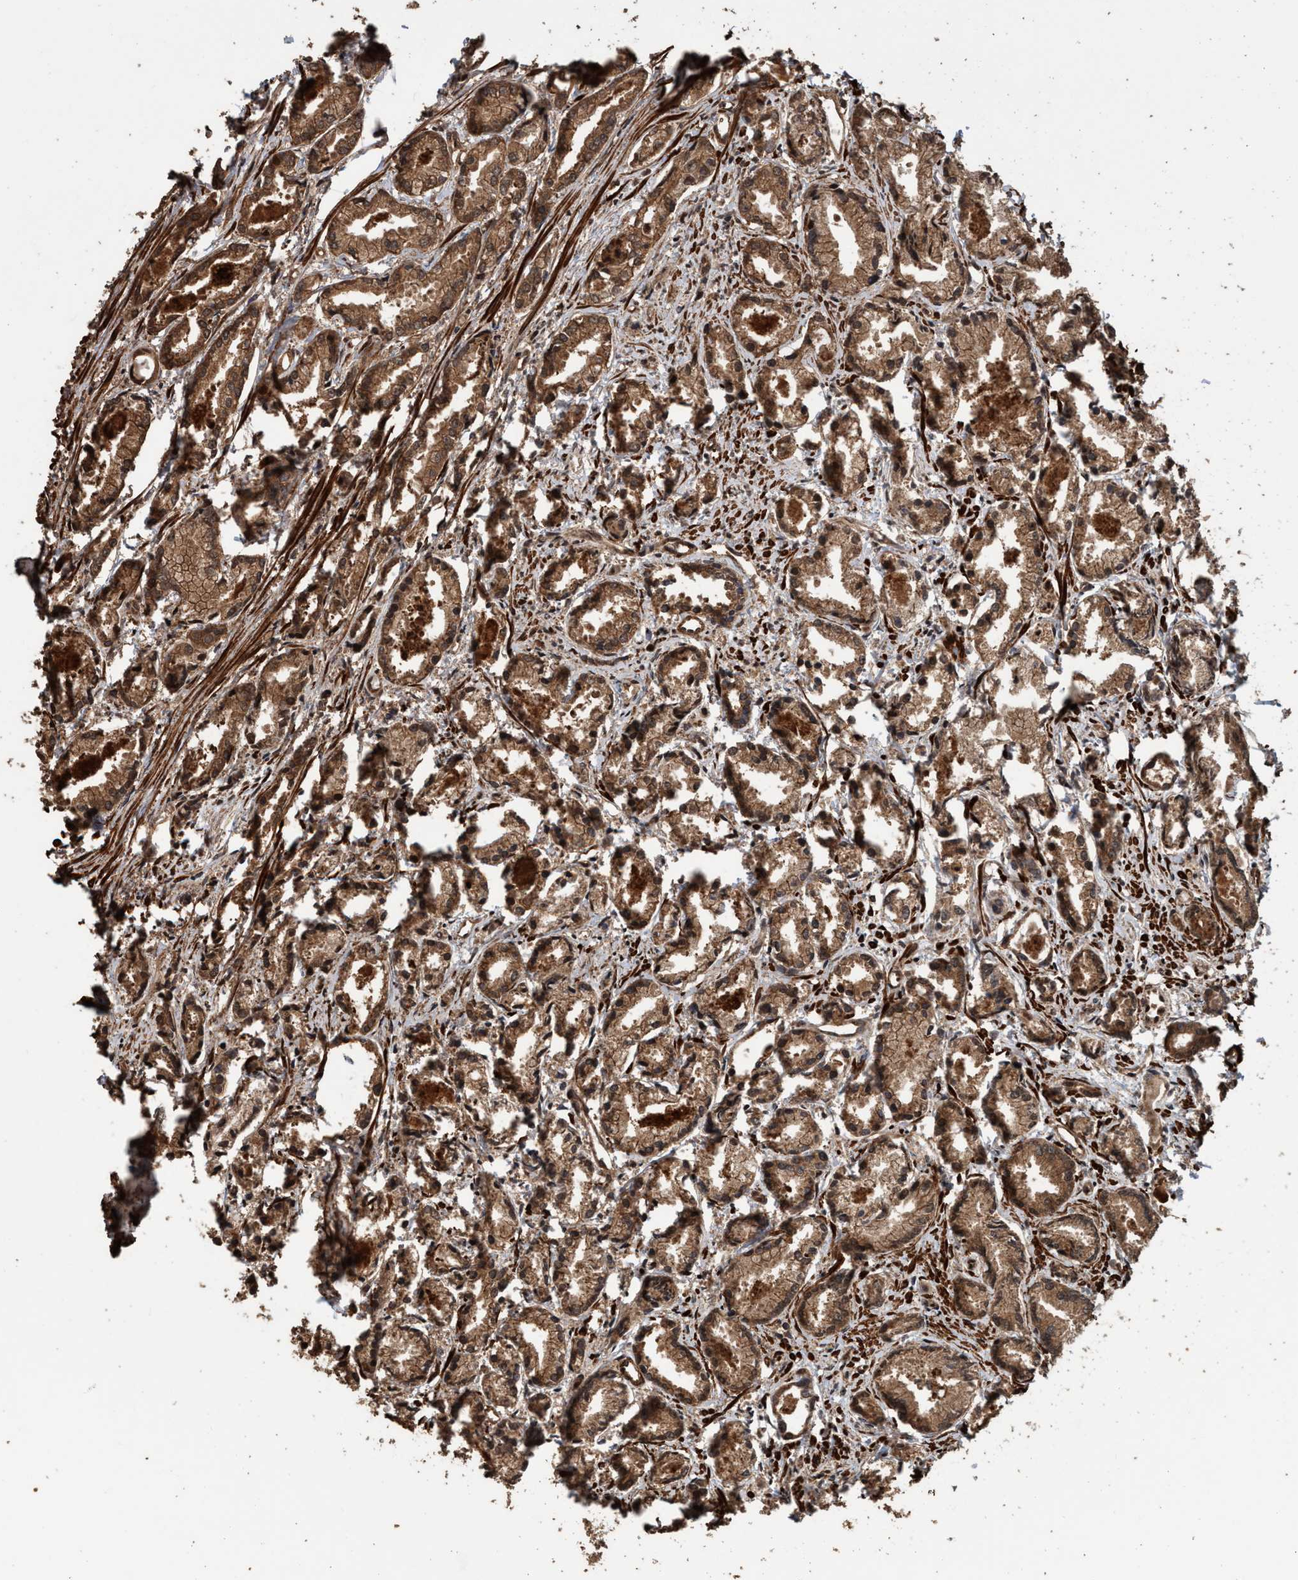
{"staining": {"intensity": "moderate", "quantity": ">75%", "location": "cytoplasmic/membranous,nuclear"}, "tissue": "prostate cancer", "cell_type": "Tumor cells", "image_type": "cancer", "snomed": [{"axis": "morphology", "description": "Adenocarcinoma, Low grade"}, {"axis": "topography", "description": "Prostate"}], "caption": "IHC (DAB (3,3'-diaminobenzidine)) staining of human prostate low-grade adenocarcinoma exhibits moderate cytoplasmic/membranous and nuclear protein expression in approximately >75% of tumor cells.", "gene": "TRPC7", "patient": {"sex": "male", "age": 72}}